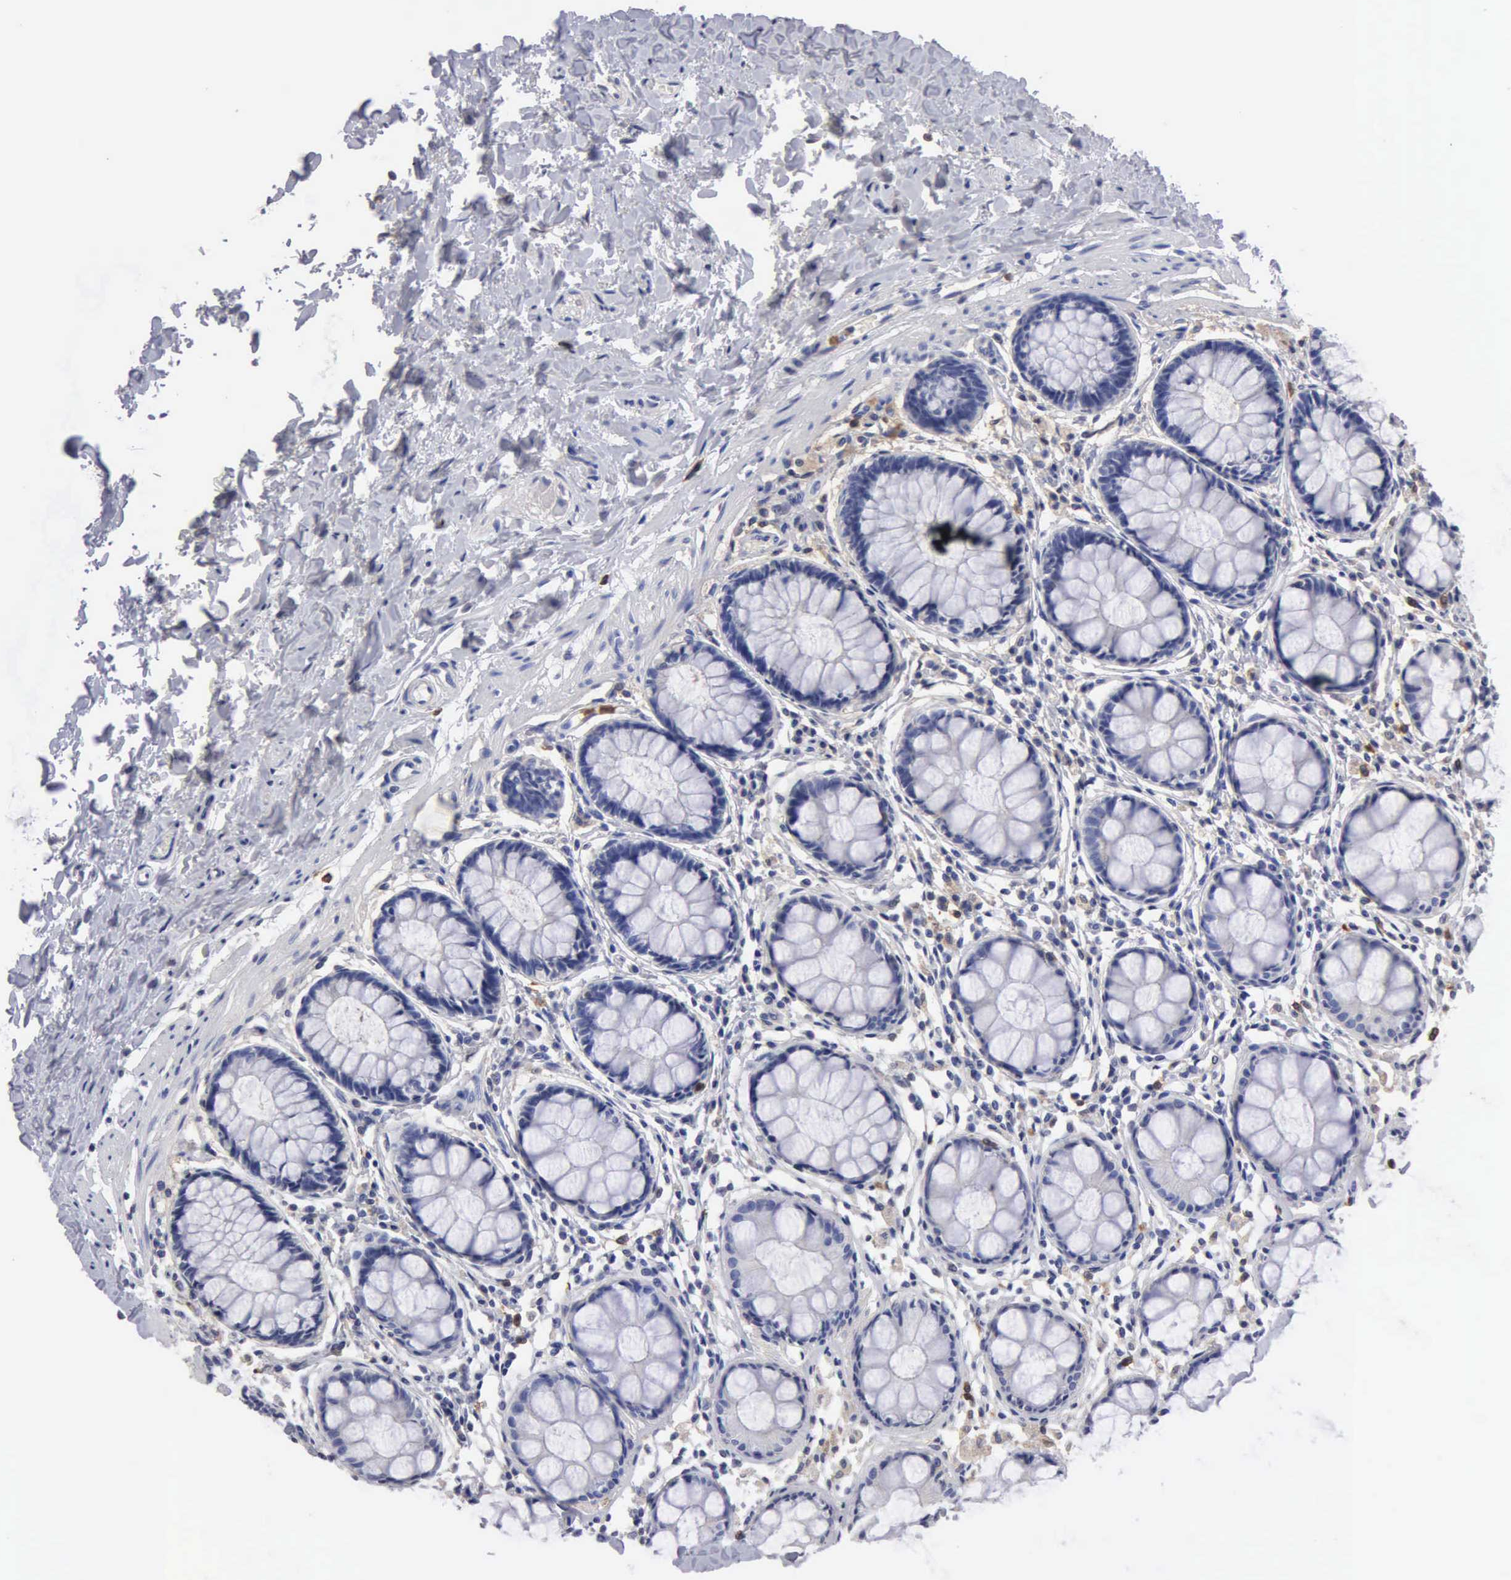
{"staining": {"intensity": "negative", "quantity": "none", "location": "none"}, "tissue": "rectum", "cell_type": "Glandular cells", "image_type": "normal", "snomed": [{"axis": "morphology", "description": "Normal tissue, NOS"}, {"axis": "topography", "description": "Rectum"}], "caption": "Glandular cells are negative for brown protein staining in benign rectum. The staining was performed using DAB to visualize the protein expression in brown, while the nuclei were stained in blue with hematoxylin (Magnification: 20x).", "gene": "G6PD", "patient": {"sex": "male", "age": 86}}